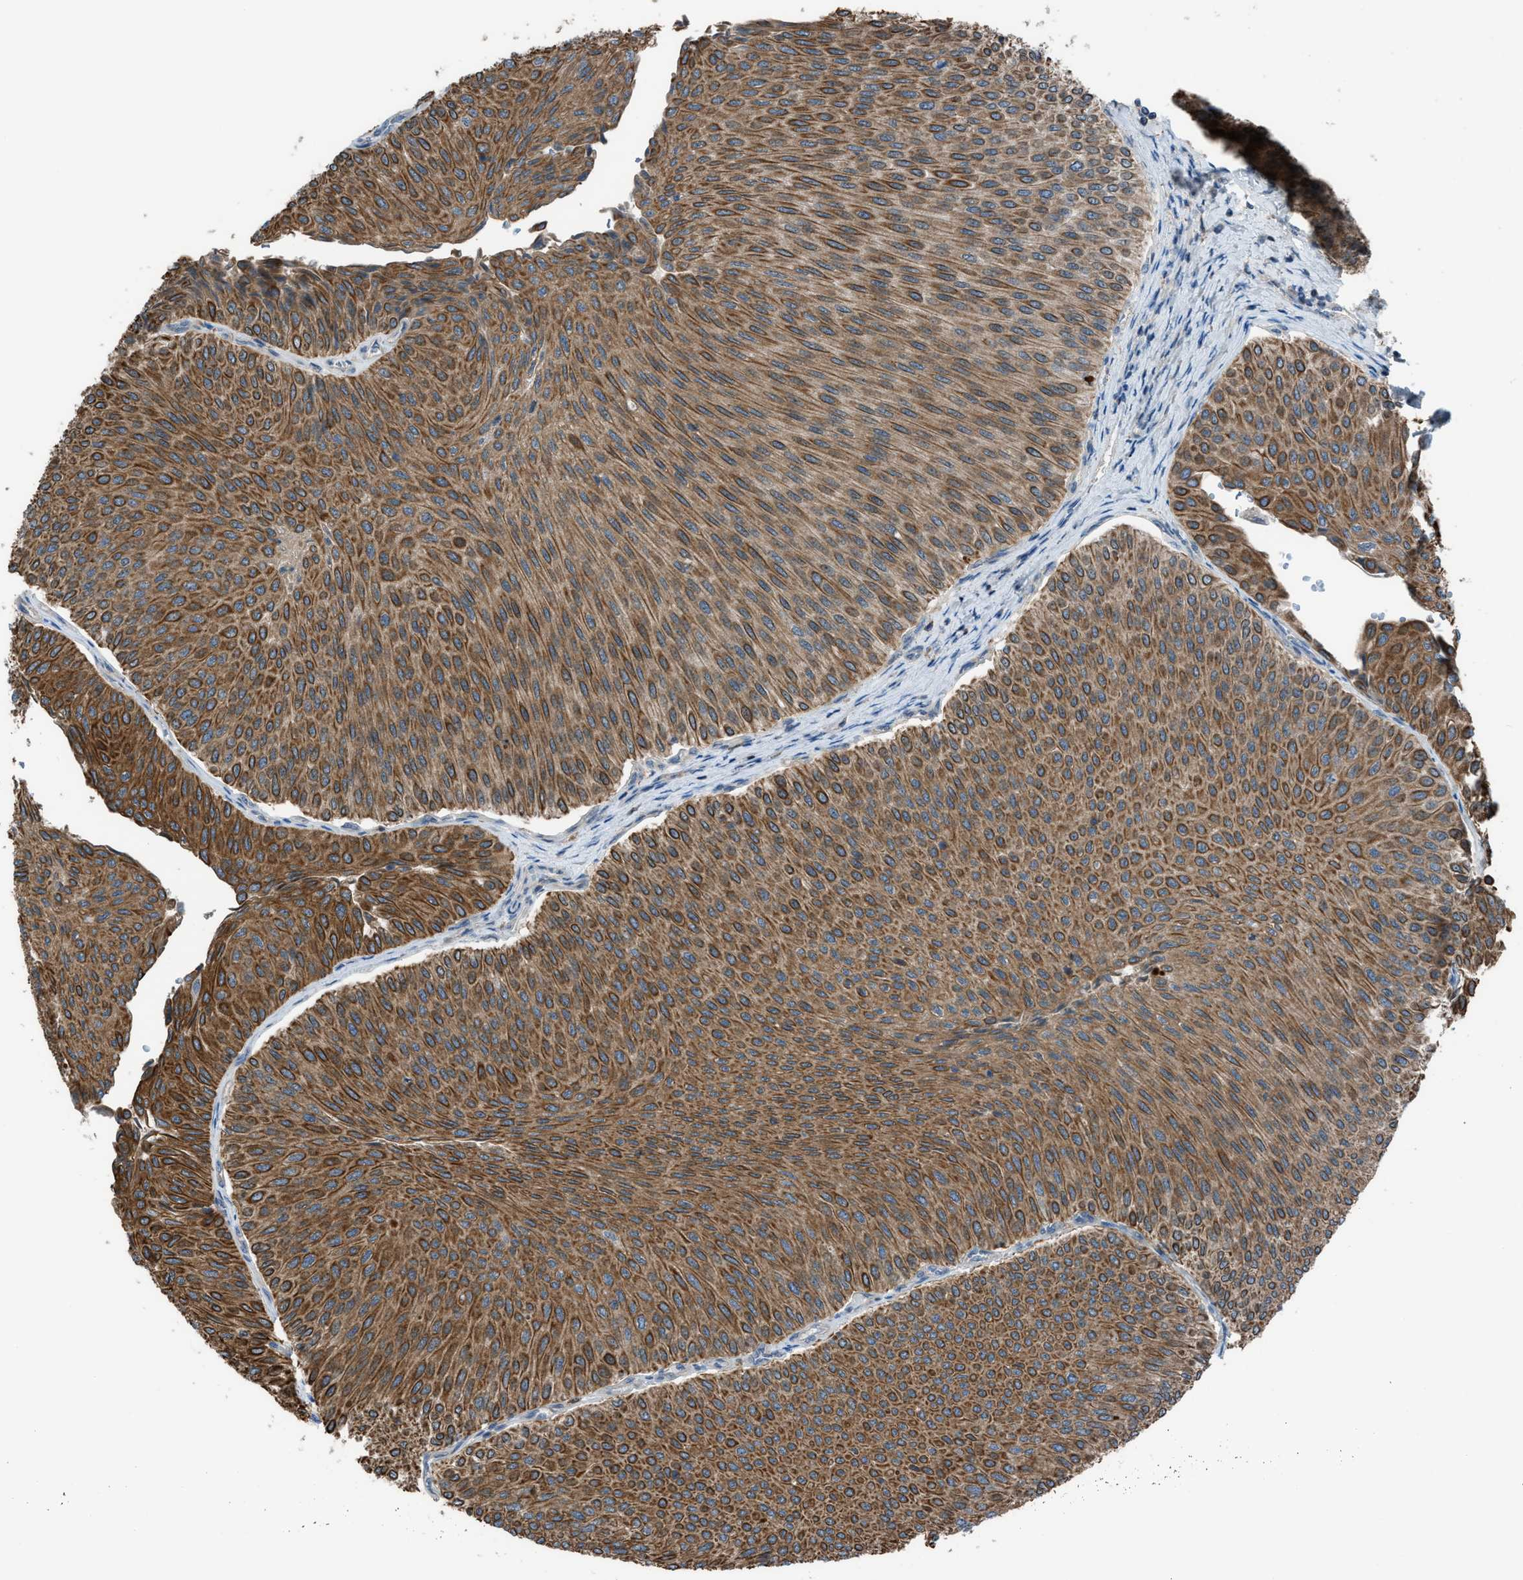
{"staining": {"intensity": "strong", "quantity": ">75%", "location": "cytoplasmic/membranous"}, "tissue": "urothelial cancer", "cell_type": "Tumor cells", "image_type": "cancer", "snomed": [{"axis": "morphology", "description": "Urothelial carcinoma, Low grade"}, {"axis": "topography", "description": "Urinary bladder"}], "caption": "Urothelial cancer stained with DAB immunohistochemistry displays high levels of strong cytoplasmic/membranous staining in approximately >75% of tumor cells.", "gene": "DYRK1A", "patient": {"sex": "male", "age": 78}}